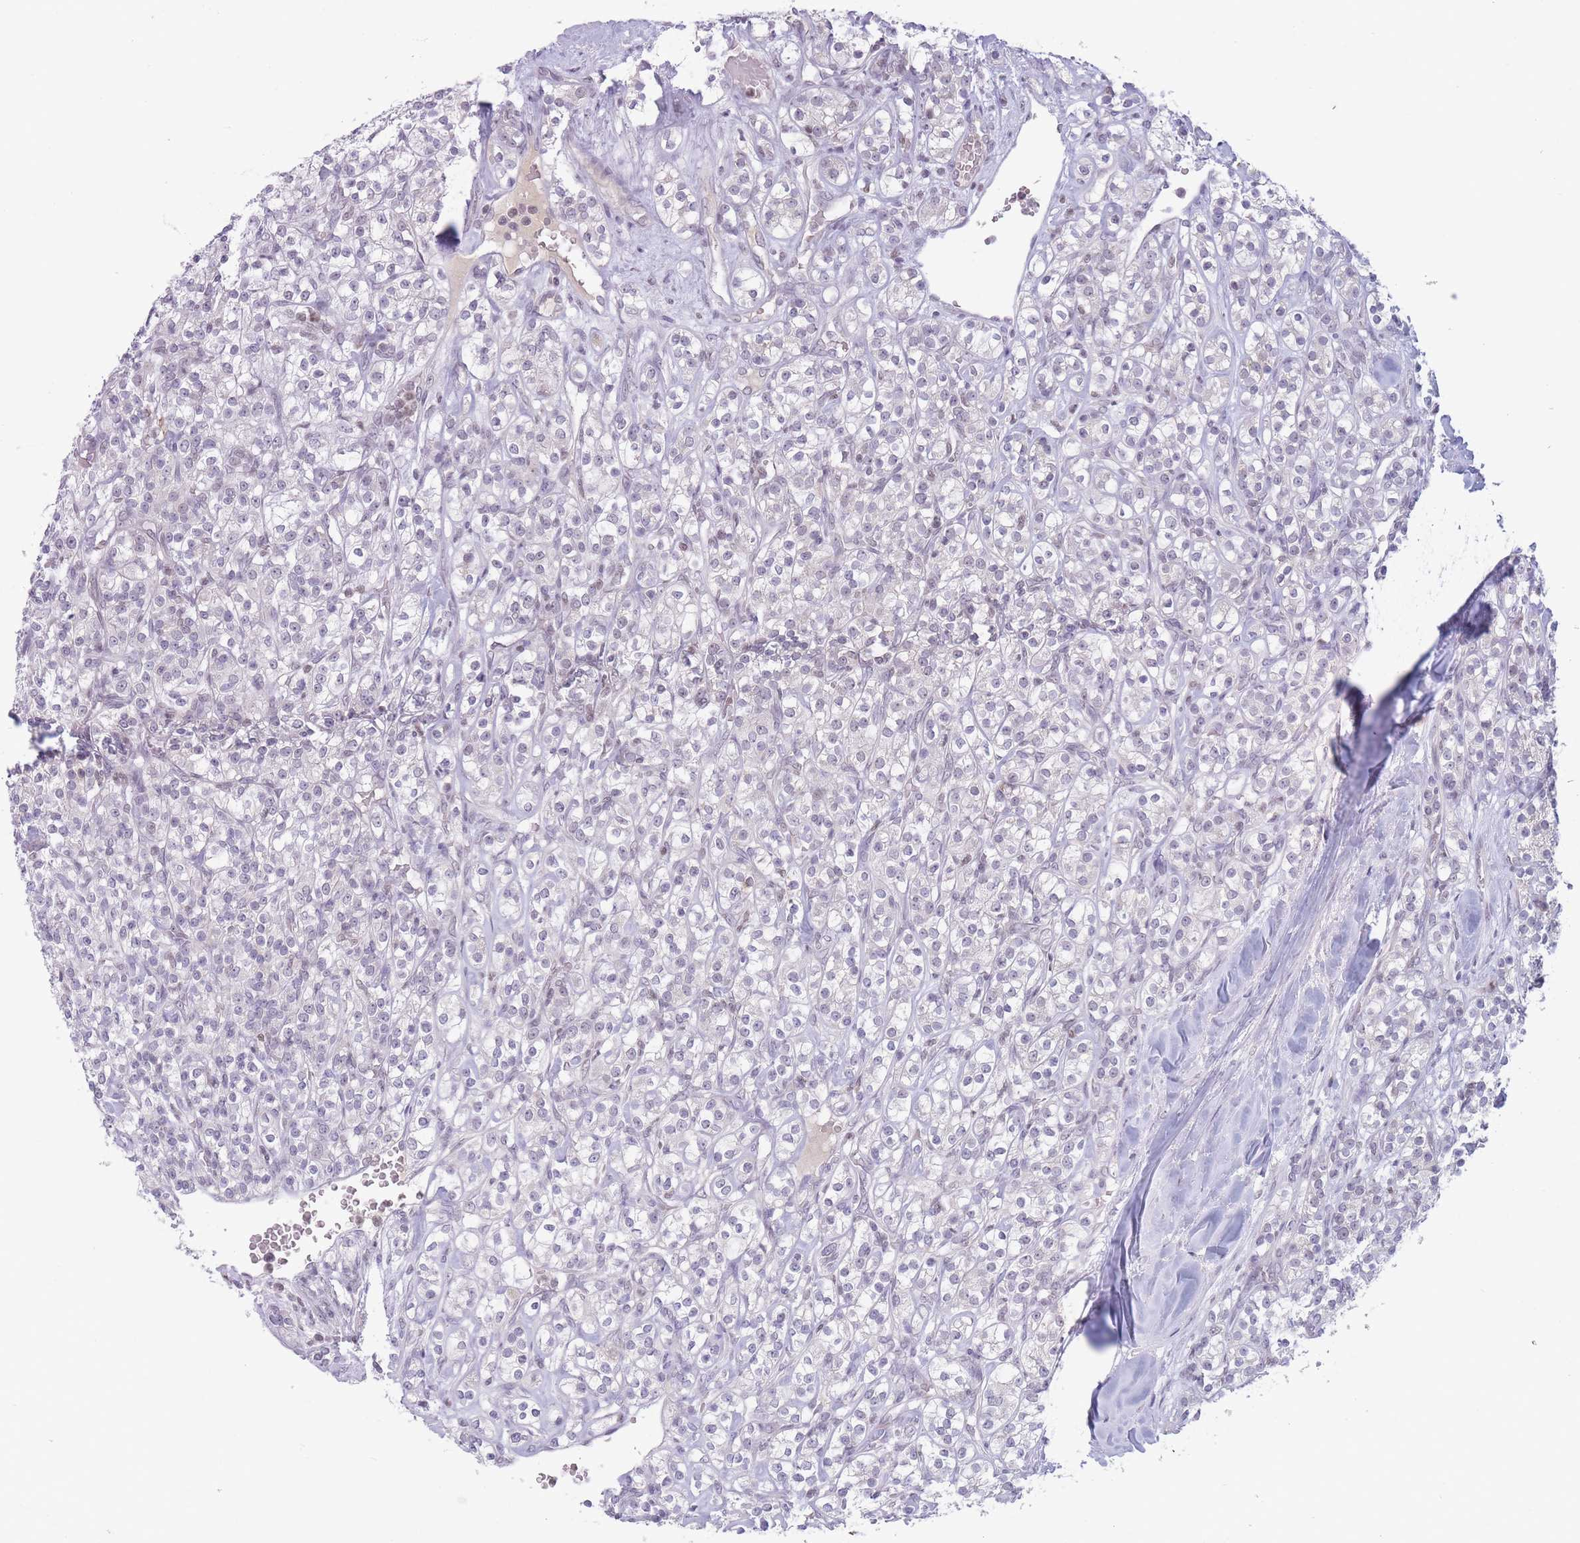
{"staining": {"intensity": "negative", "quantity": "none", "location": "none"}, "tissue": "renal cancer", "cell_type": "Tumor cells", "image_type": "cancer", "snomed": [{"axis": "morphology", "description": "Adenocarcinoma, NOS"}, {"axis": "topography", "description": "Kidney"}], "caption": "Immunohistochemistry image of renal adenocarcinoma stained for a protein (brown), which displays no expression in tumor cells. The staining is performed using DAB (3,3'-diaminobenzidine) brown chromogen with nuclei counter-stained in using hematoxylin.", "gene": "ARID3B", "patient": {"sex": "male", "age": 77}}